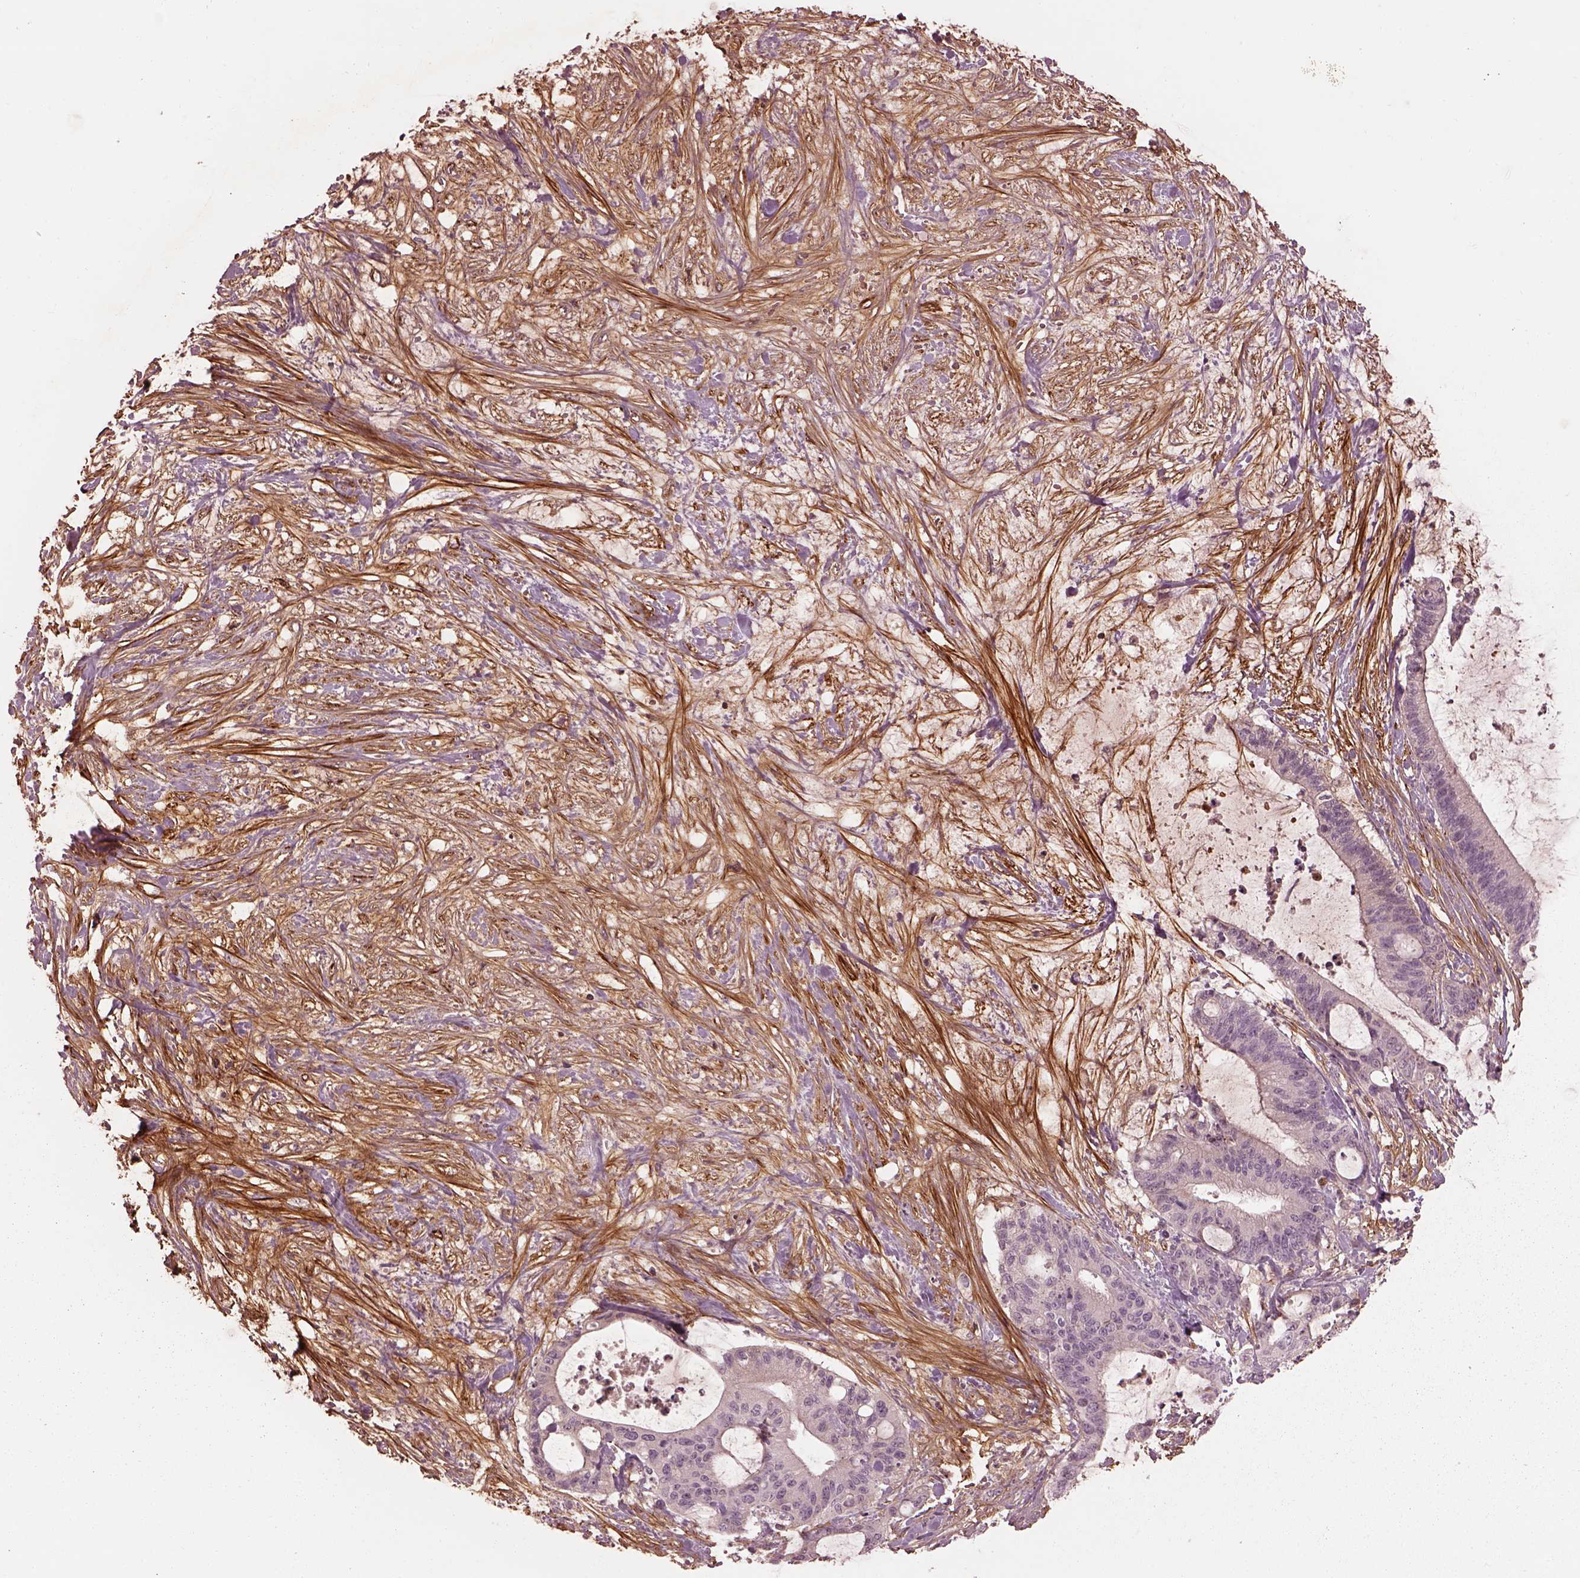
{"staining": {"intensity": "negative", "quantity": "none", "location": "none"}, "tissue": "liver cancer", "cell_type": "Tumor cells", "image_type": "cancer", "snomed": [{"axis": "morphology", "description": "Cholangiocarcinoma"}, {"axis": "topography", "description": "Liver"}], "caption": "Immunohistochemistry of liver cancer (cholangiocarcinoma) reveals no positivity in tumor cells.", "gene": "EFEMP1", "patient": {"sex": "female", "age": 73}}